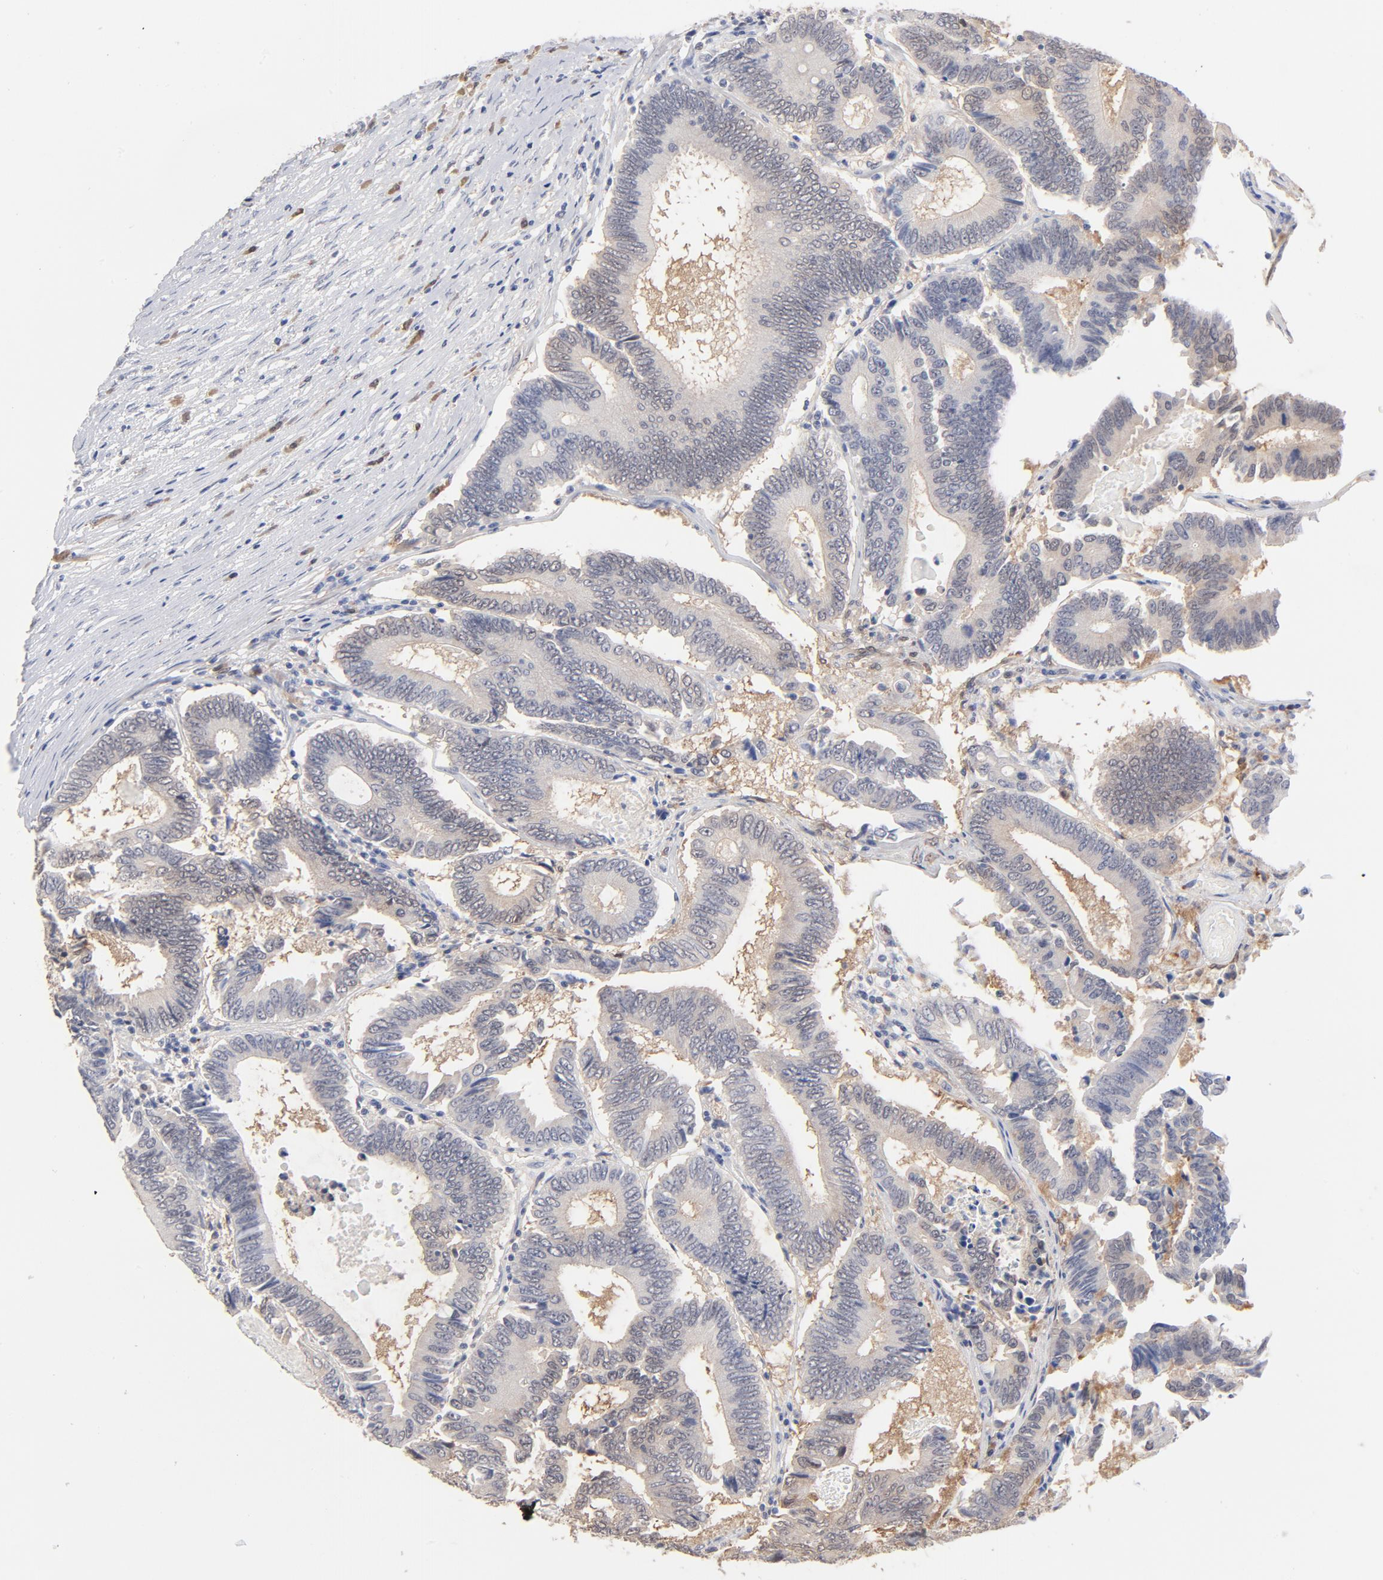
{"staining": {"intensity": "weak", "quantity": "25%-75%", "location": "cytoplasmic/membranous"}, "tissue": "colorectal cancer", "cell_type": "Tumor cells", "image_type": "cancer", "snomed": [{"axis": "morphology", "description": "Adenocarcinoma, NOS"}, {"axis": "topography", "description": "Colon"}], "caption": "About 25%-75% of tumor cells in colorectal adenocarcinoma show weak cytoplasmic/membranous protein staining as visualized by brown immunohistochemical staining.", "gene": "MIF", "patient": {"sex": "female", "age": 78}}